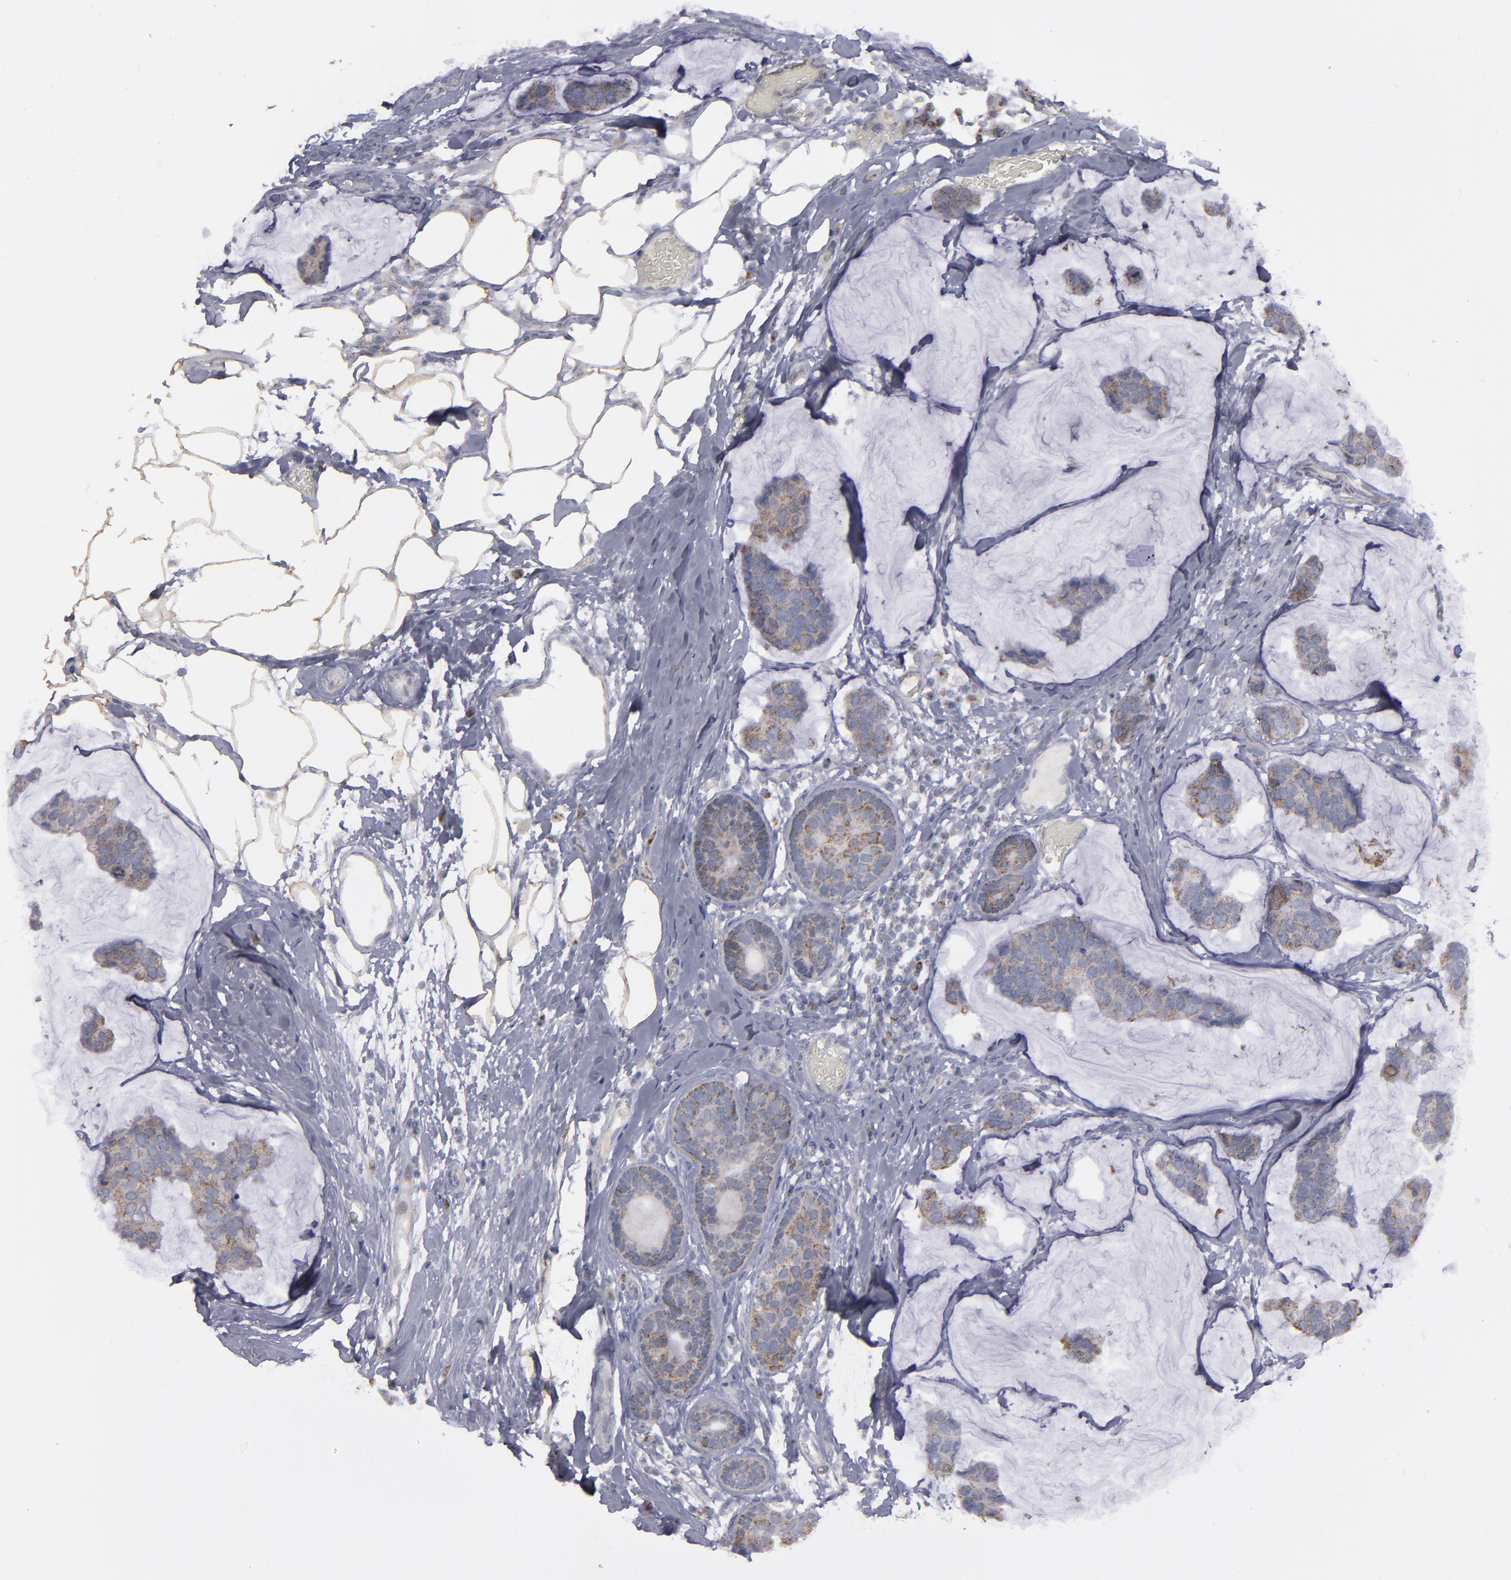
{"staining": {"intensity": "moderate", "quantity": ">75%", "location": "cytoplasmic/membranous"}, "tissue": "breast cancer", "cell_type": "Tumor cells", "image_type": "cancer", "snomed": [{"axis": "morphology", "description": "Normal tissue, NOS"}, {"axis": "morphology", "description": "Duct carcinoma"}, {"axis": "topography", "description": "Breast"}], "caption": "A brown stain labels moderate cytoplasmic/membranous positivity of a protein in intraductal carcinoma (breast) tumor cells. (DAB (3,3'-diaminobenzidine) IHC with brightfield microscopy, high magnification).", "gene": "MYOM2", "patient": {"sex": "female", "age": 50}}